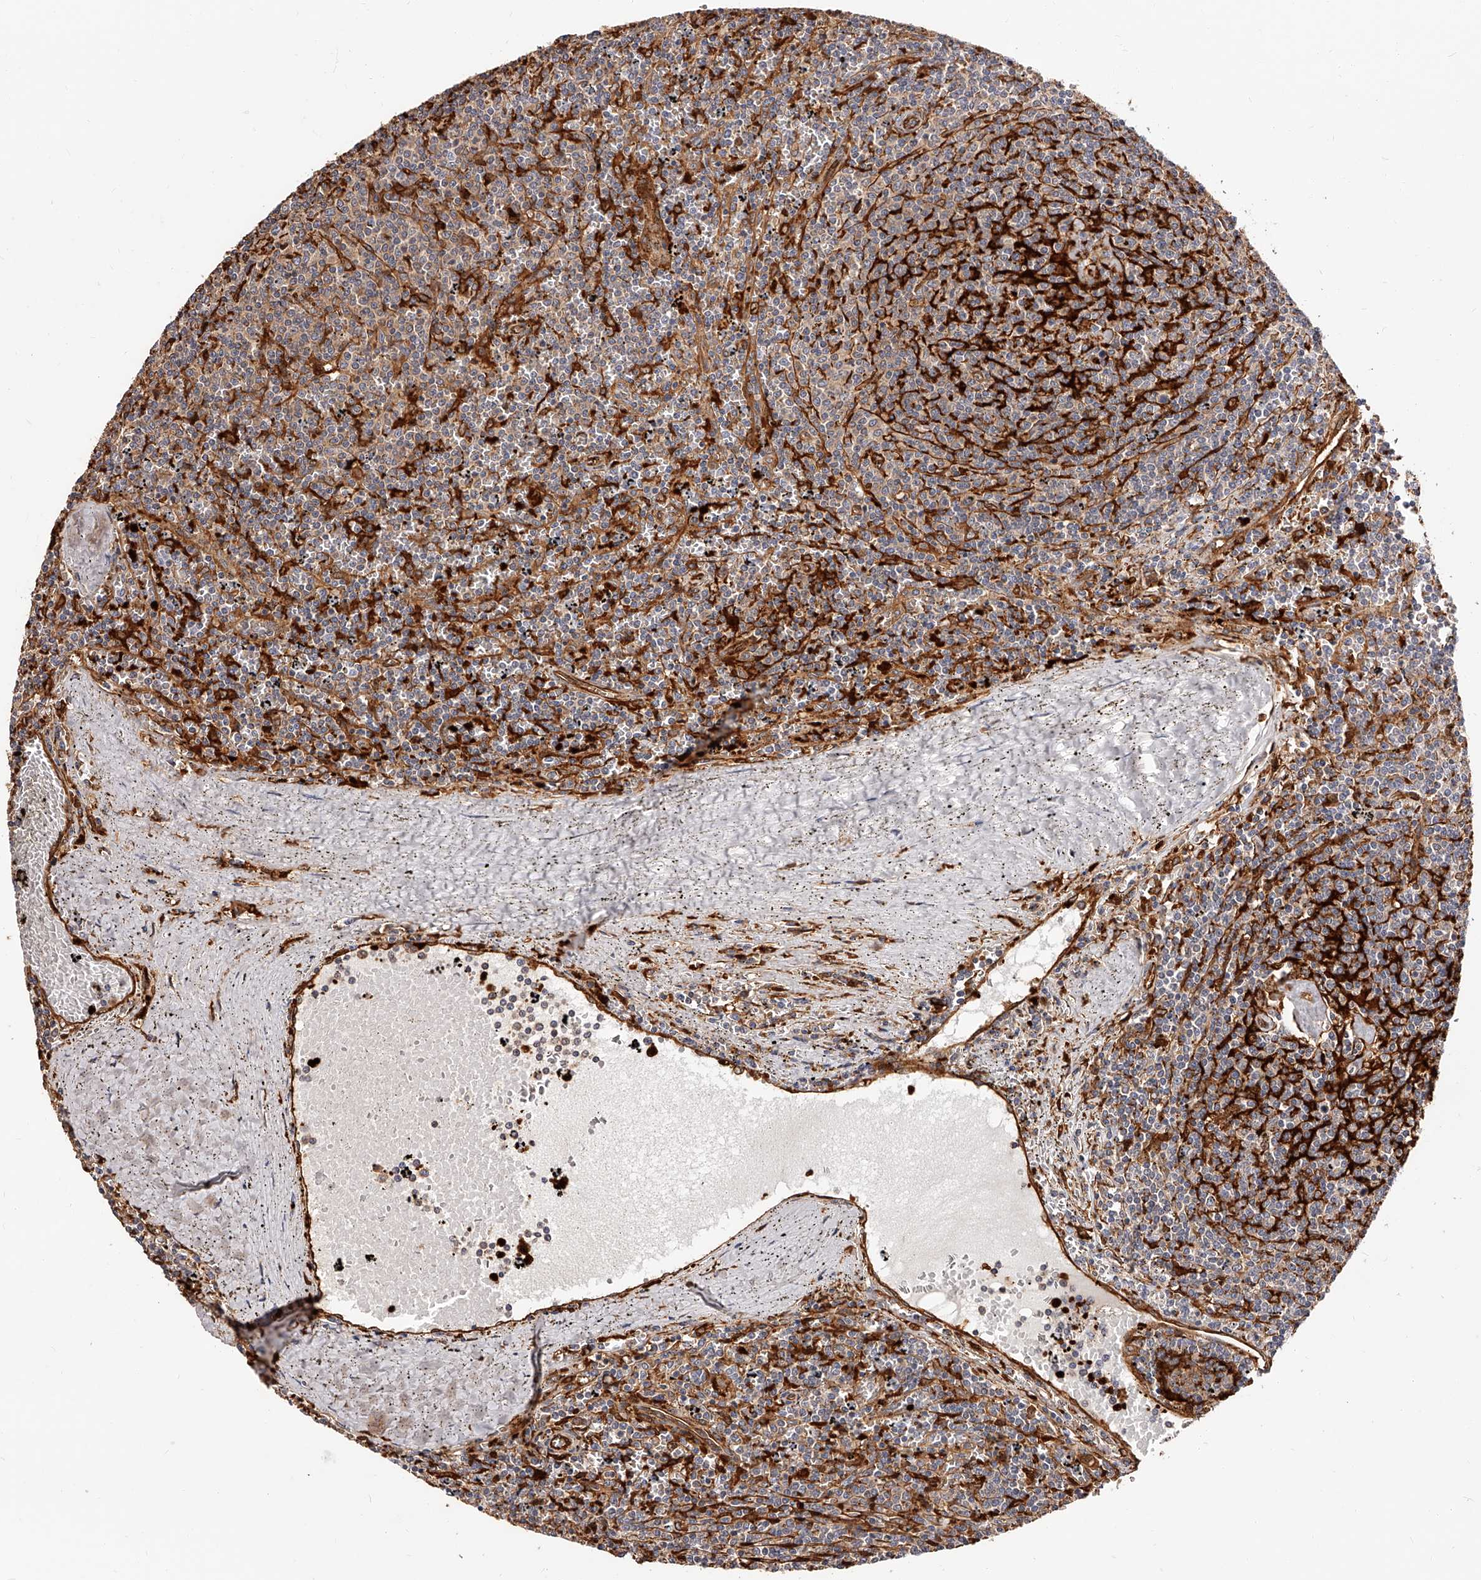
{"staining": {"intensity": "negative", "quantity": "none", "location": "none"}, "tissue": "lymphoma", "cell_type": "Tumor cells", "image_type": "cancer", "snomed": [{"axis": "morphology", "description": "Malignant lymphoma, non-Hodgkin's type, Low grade"}, {"axis": "topography", "description": "Spleen"}], "caption": "An image of low-grade malignant lymphoma, non-Hodgkin's type stained for a protein displays no brown staining in tumor cells. (DAB immunohistochemistry (IHC) visualized using brightfield microscopy, high magnification).", "gene": "LAP3", "patient": {"sex": "female", "age": 50}}